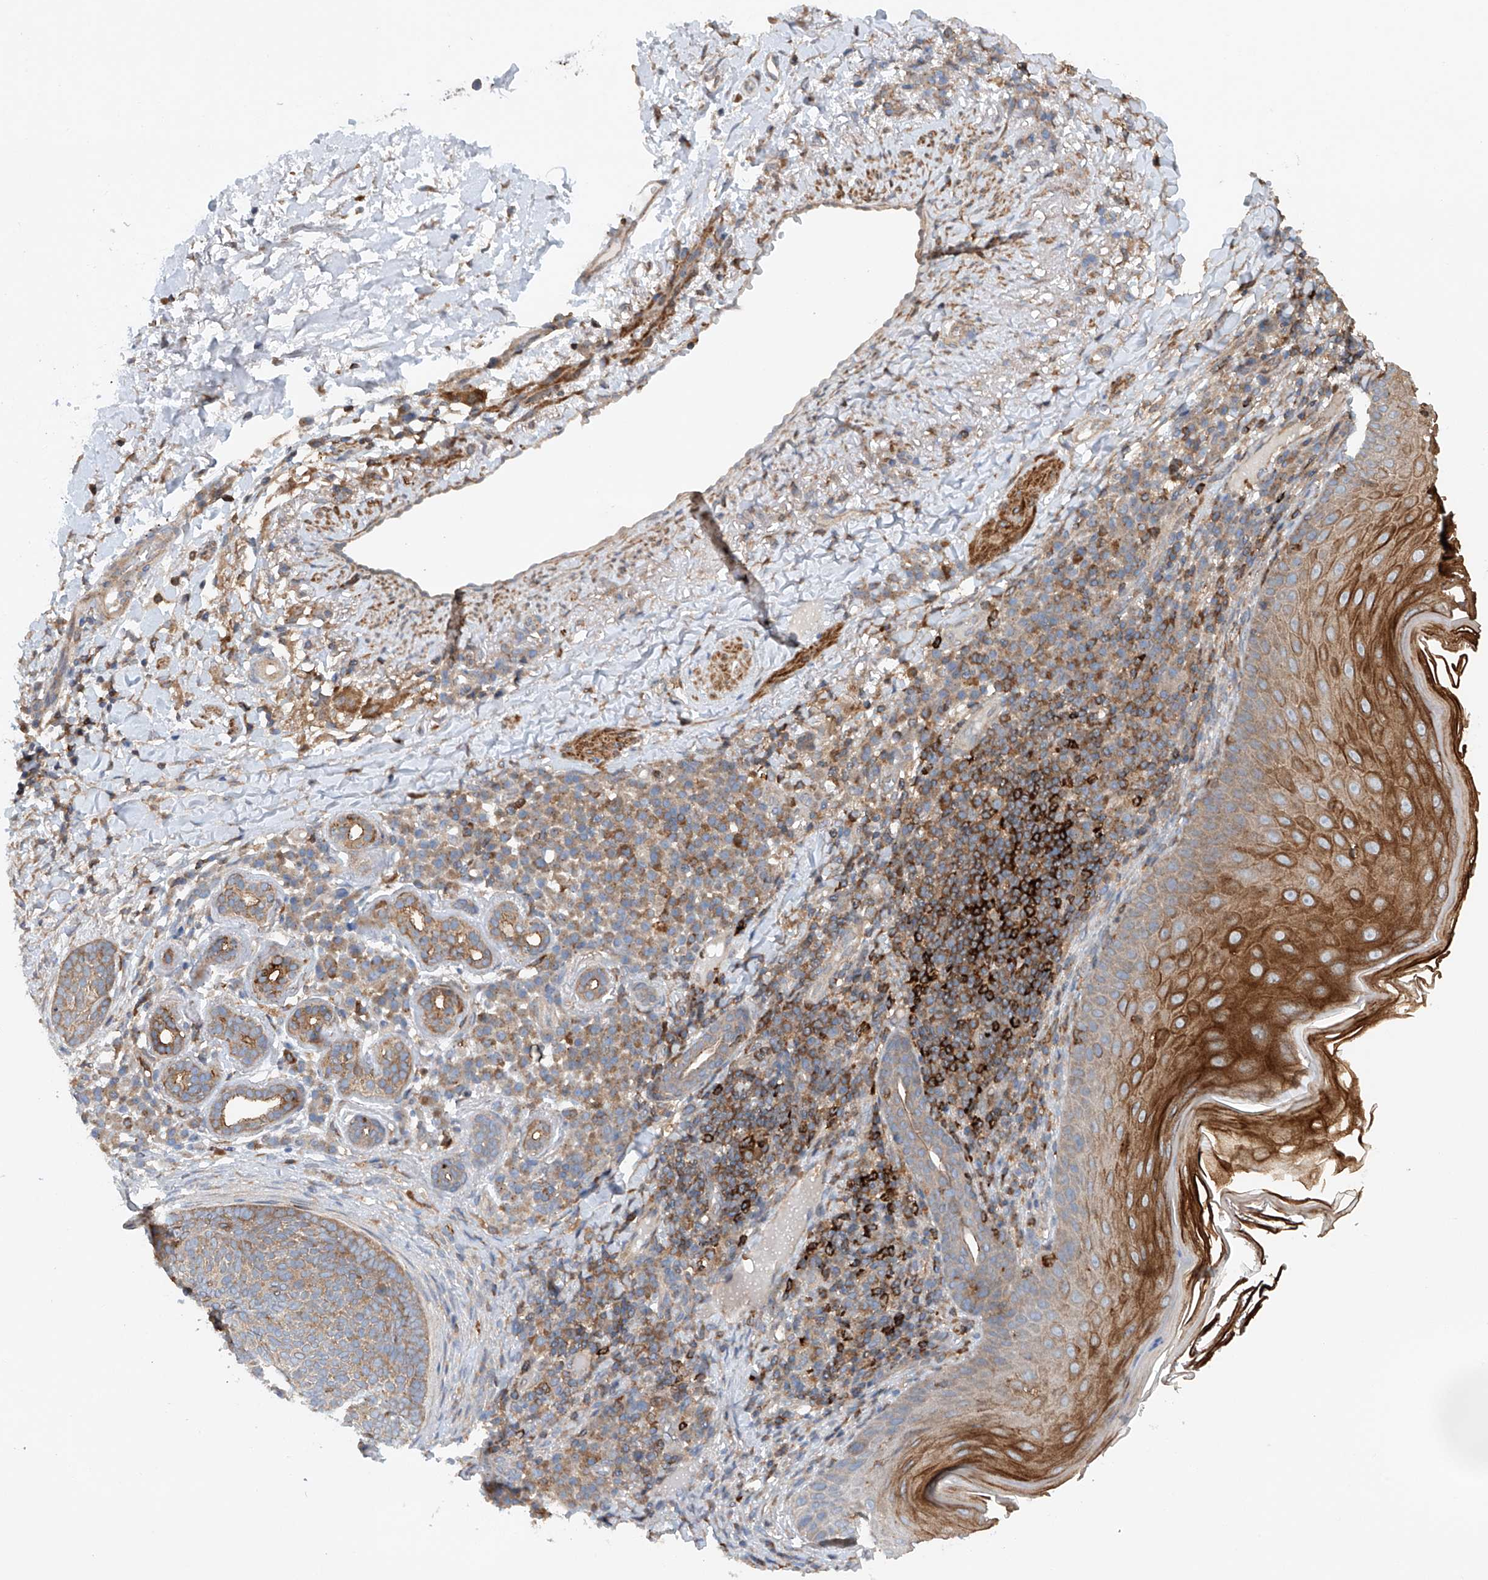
{"staining": {"intensity": "moderate", "quantity": ">75%", "location": "cytoplasmic/membranous"}, "tissue": "skin cancer", "cell_type": "Tumor cells", "image_type": "cancer", "snomed": [{"axis": "morphology", "description": "Basal cell carcinoma"}, {"axis": "topography", "description": "Skin"}], "caption": "Immunohistochemistry (IHC) (DAB) staining of human skin basal cell carcinoma displays moderate cytoplasmic/membranous protein expression in about >75% of tumor cells.", "gene": "CEP85L", "patient": {"sex": "male", "age": 85}}